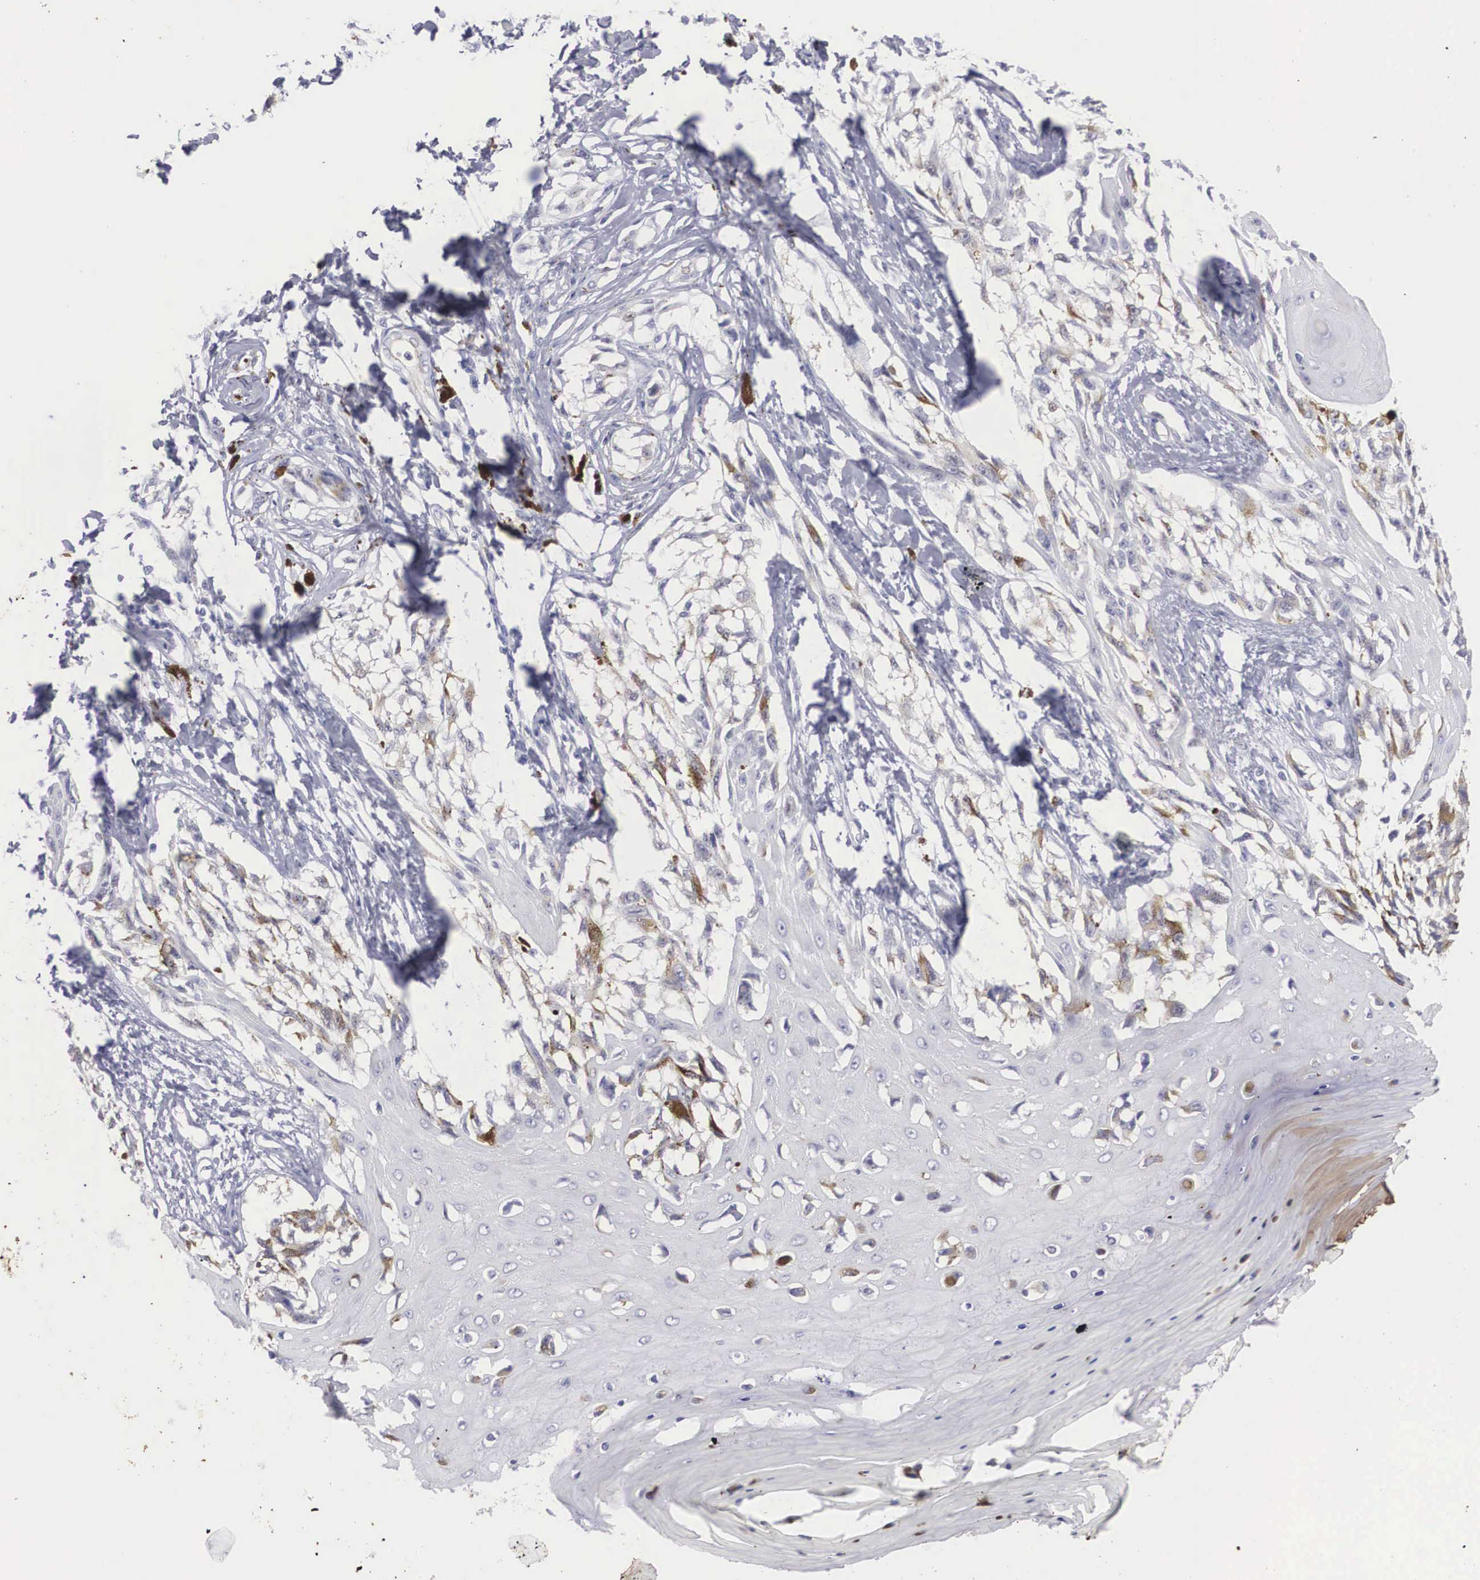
{"staining": {"intensity": "negative", "quantity": "none", "location": "none"}, "tissue": "melanoma", "cell_type": "Tumor cells", "image_type": "cancer", "snomed": [{"axis": "morphology", "description": "Malignant melanoma, NOS"}, {"axis": "topography", "description": "Skin"}], "caption": "Immunohistochemistry of malignant melanoma shows no staining in tumor cells.", "gene": "RBPJ", "patient": {"sex": "female", "age": 82}}